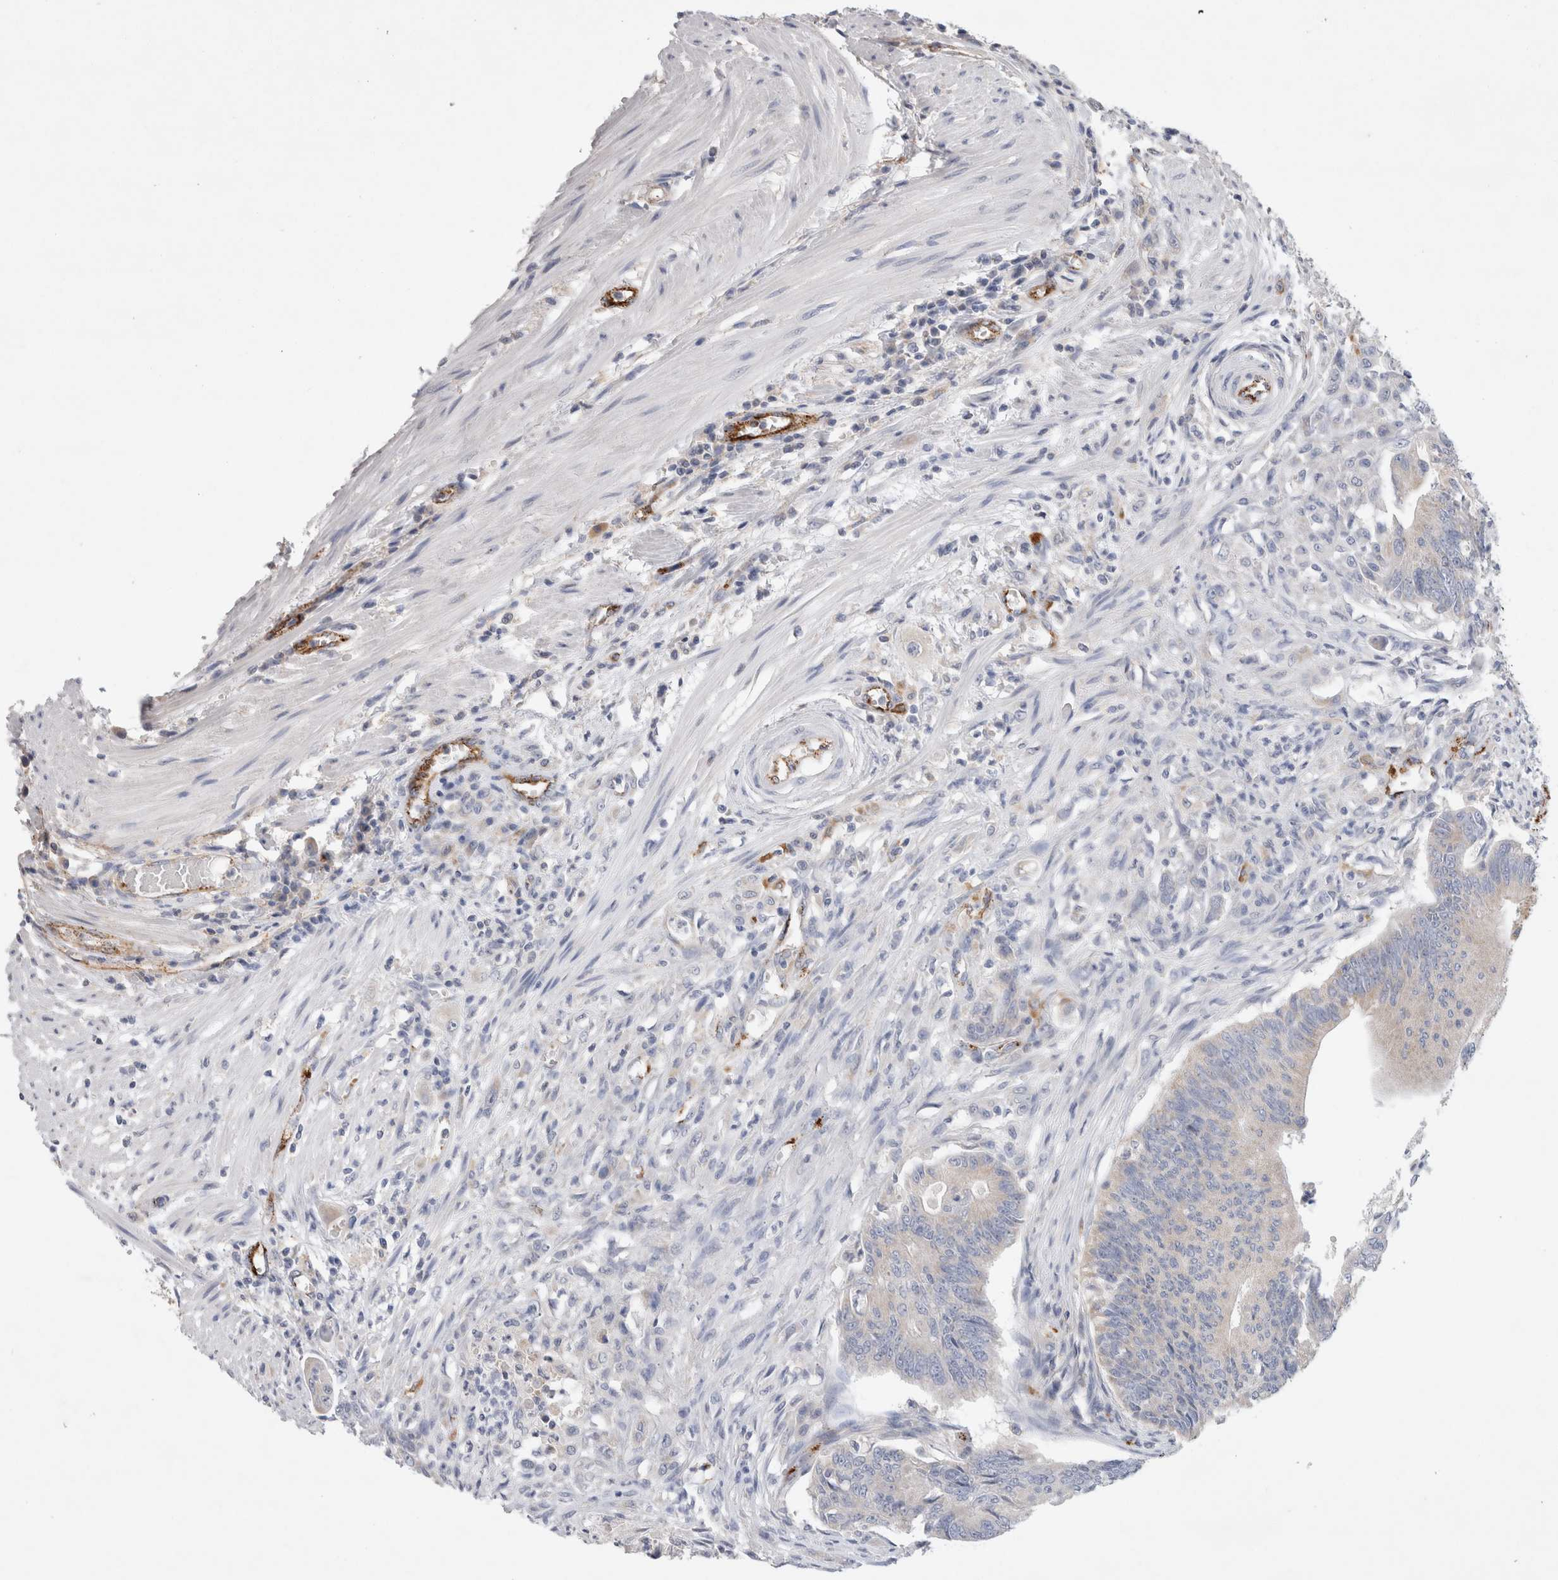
{"staining": {"intensity": "negative", "quantity": "none", "location": "none"}, "tissue": "colorectal cancer", "cell_type": "Tumor cells", "image_type": "cancer", "snomed": [{"axis": "morphology", "description": "Adenoma, NOS"}, {"axis": "morphology", "description": "Adenocarcinoma, NOS"}, {"axis": "topography", "description": "Colon"}], "caption": "Immunohistochemistry (IHC) of adenoma (colorectal) reveals no positivity in tumor cells.", "gene": "IARS2", "patient": {"sex": "male", "age": 79}}